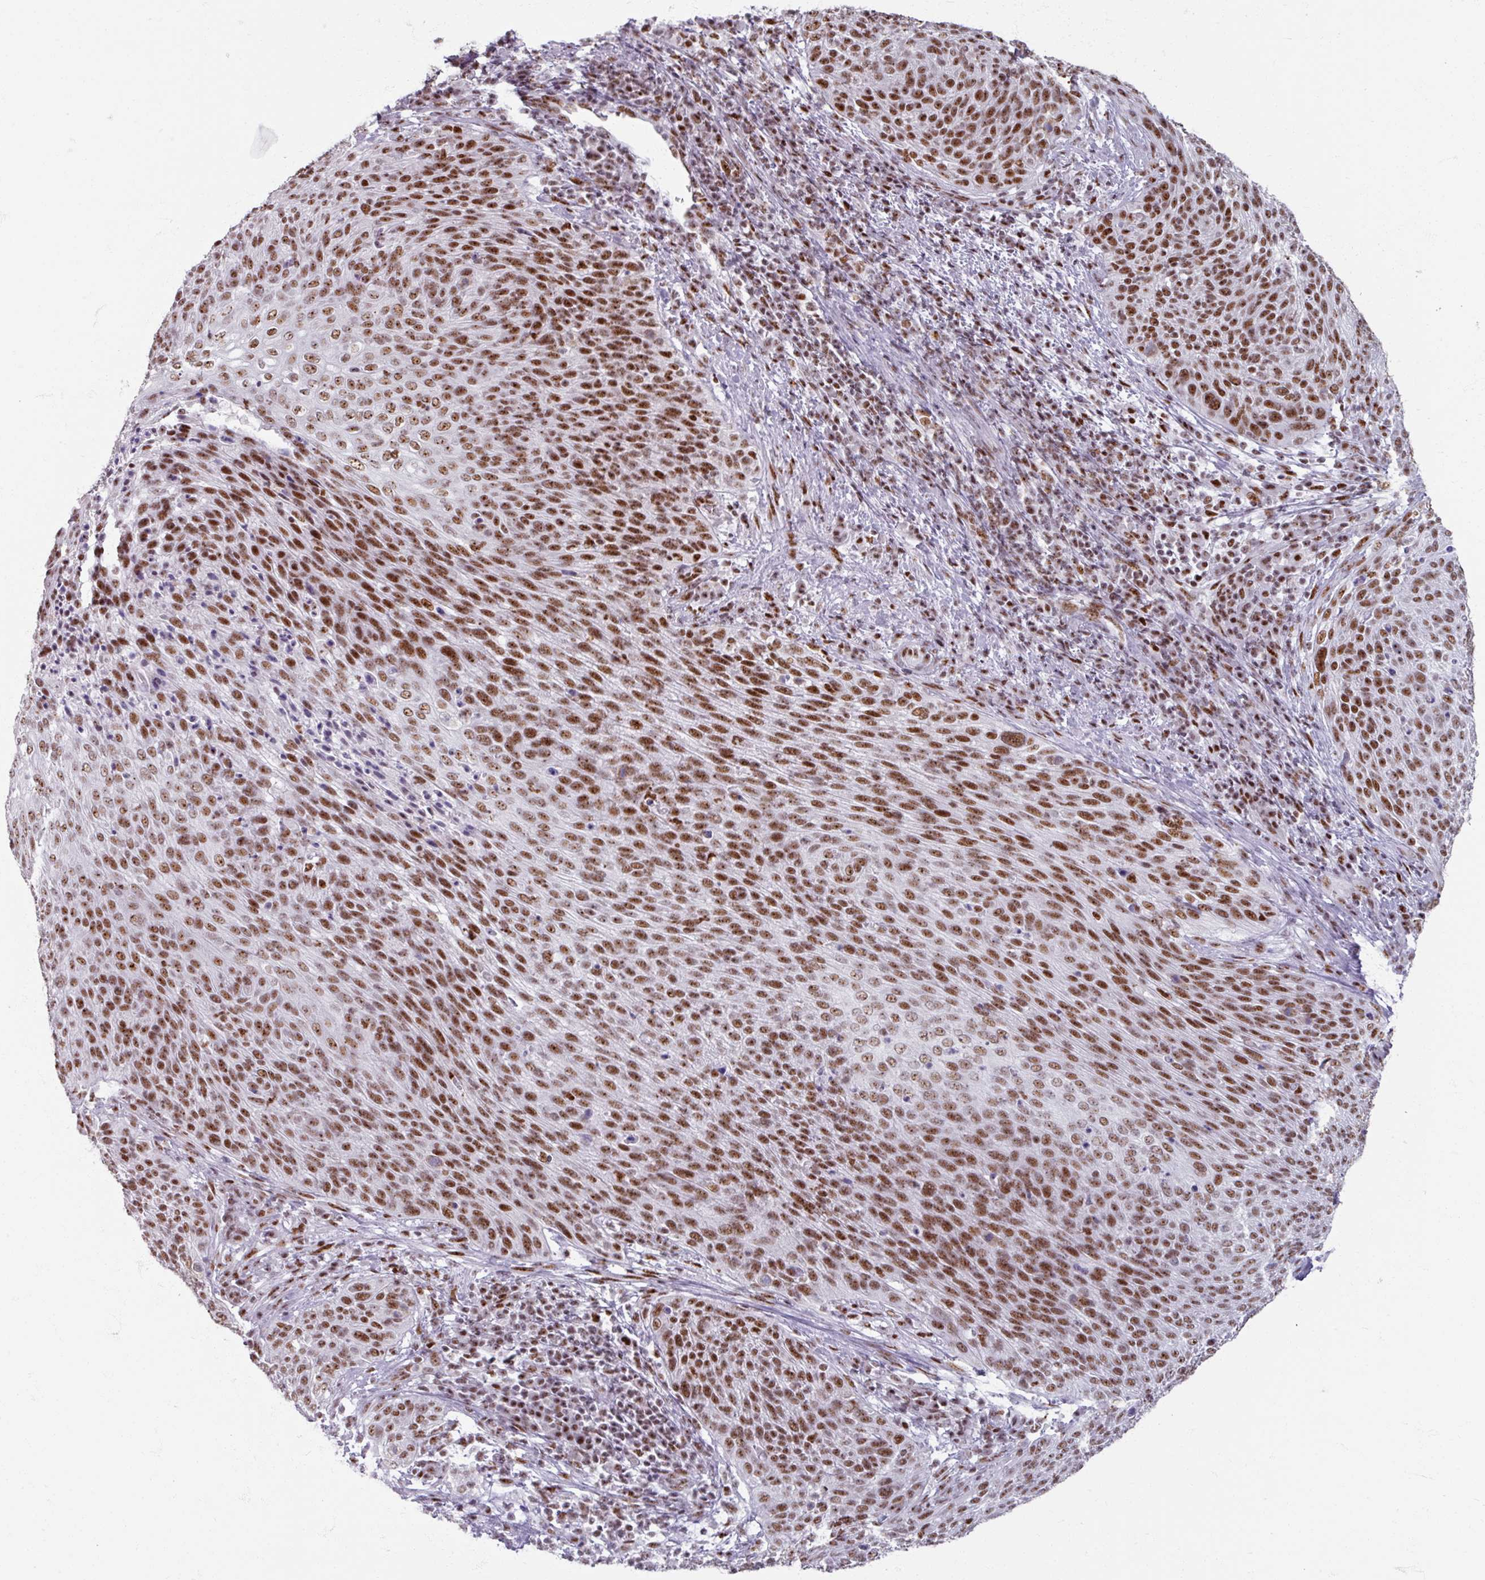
{"staining": {"intensity": "strong", "quantity": ">75%", "location": "nuclear"}, "tissue": "cervical cancer", "cell_type": "Tumor cells", "image_type": "cancer", "snomed": [{"axis": "morphology", "description": "Squamous cell carcinoma, NOS"}, {"axis": "topography", "description": "Cervix"}], "caption": "The immunohistochemical stain labels strong nuclear positivity in tumor cells of cervical cancer tissue.", "gene": "ADAR", "patient": {"sex": "female", "age": 31}}